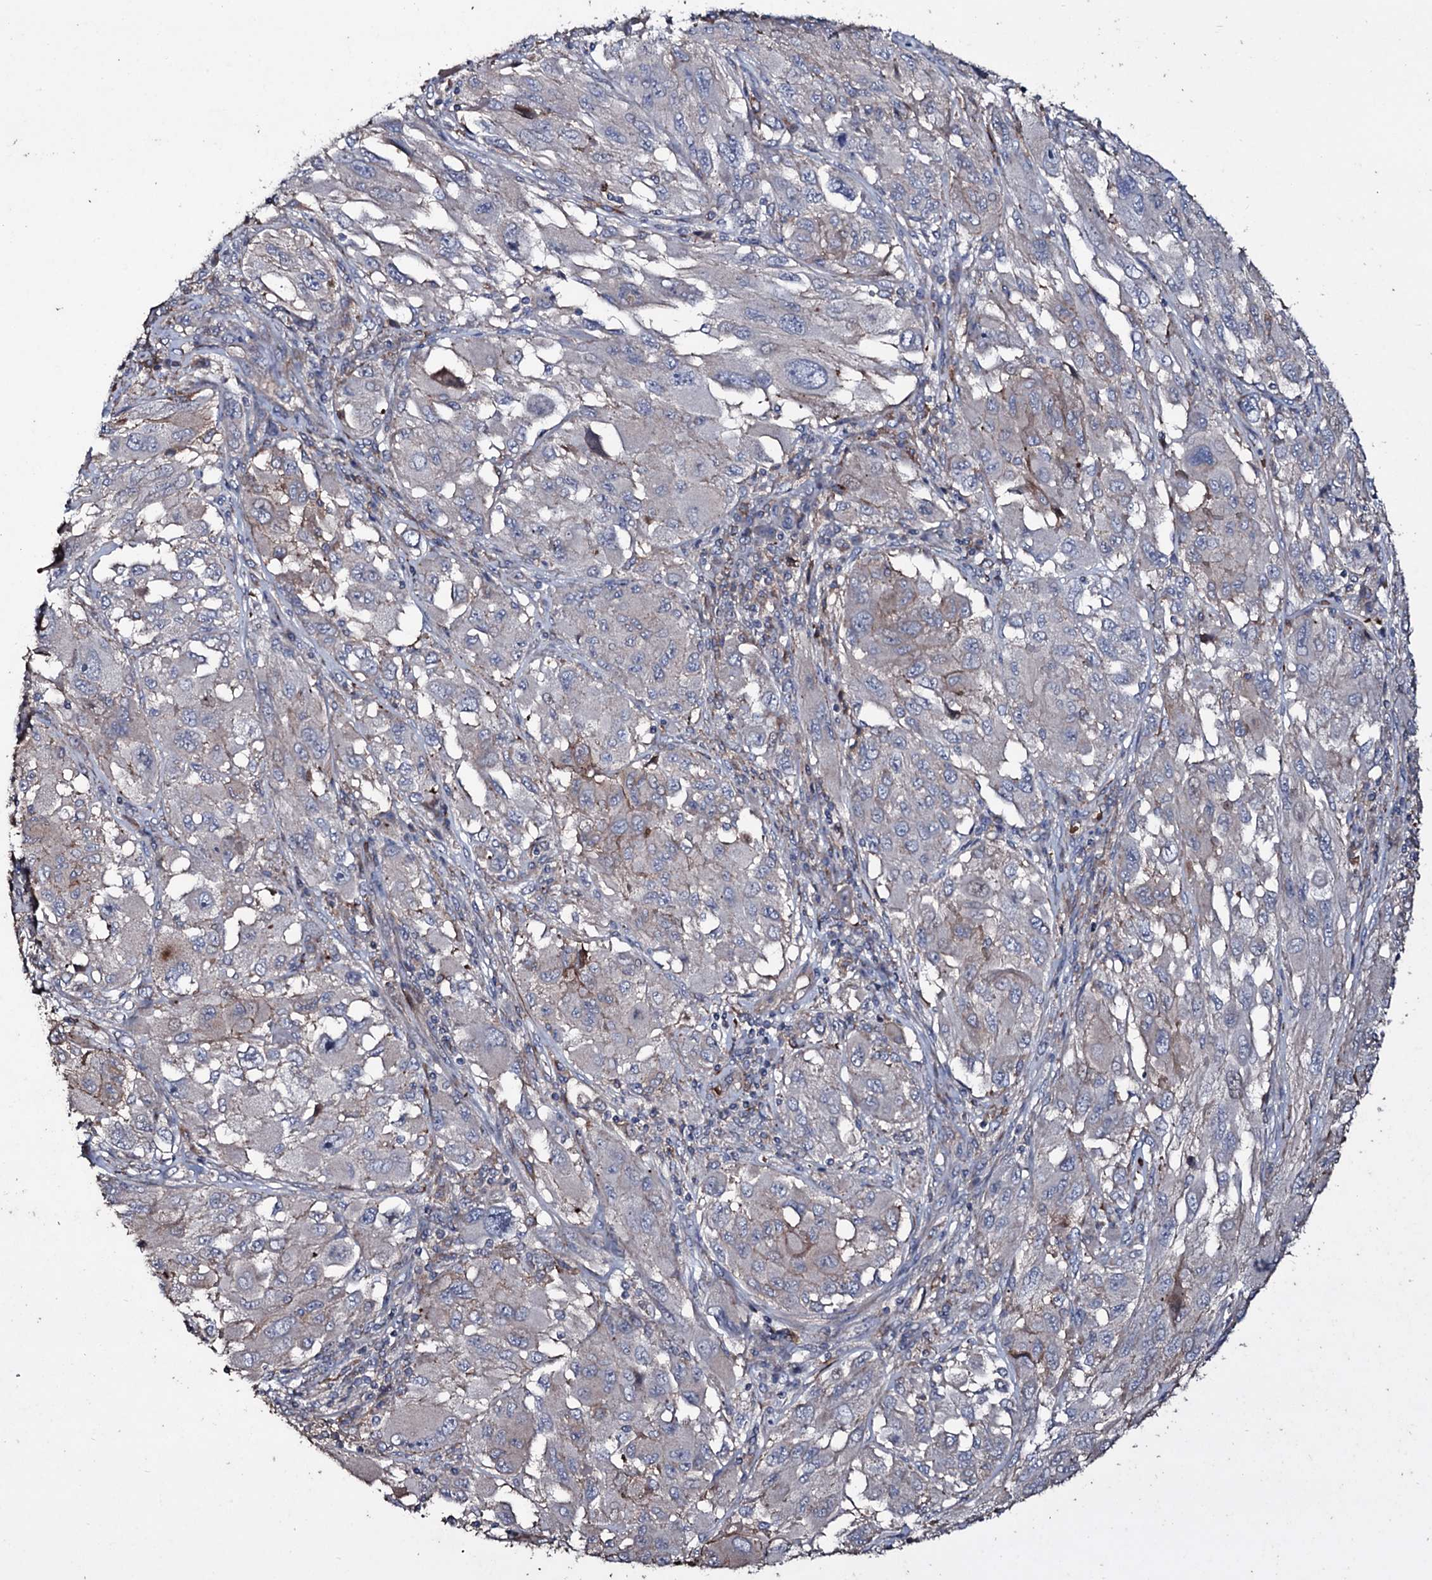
{"staining": {"intensity": "negative", "quantity": "none", "location": "none"}, "tissue": "melanoma", "cell_type": "Tumor cells", "image_type": "cancer", "snomed": [{"axis": "morphology", "description": "Malignant melanoma, NOS"}, {"axis": "topography", "description": "Skin"}], "caption": "The immunohistochemistry (IHC) image has no significant positivity in tumor cells of malignant melanoma tissue.", "gene": "ZSWIM8", "patient": {"sex": "female", "age": 91}}